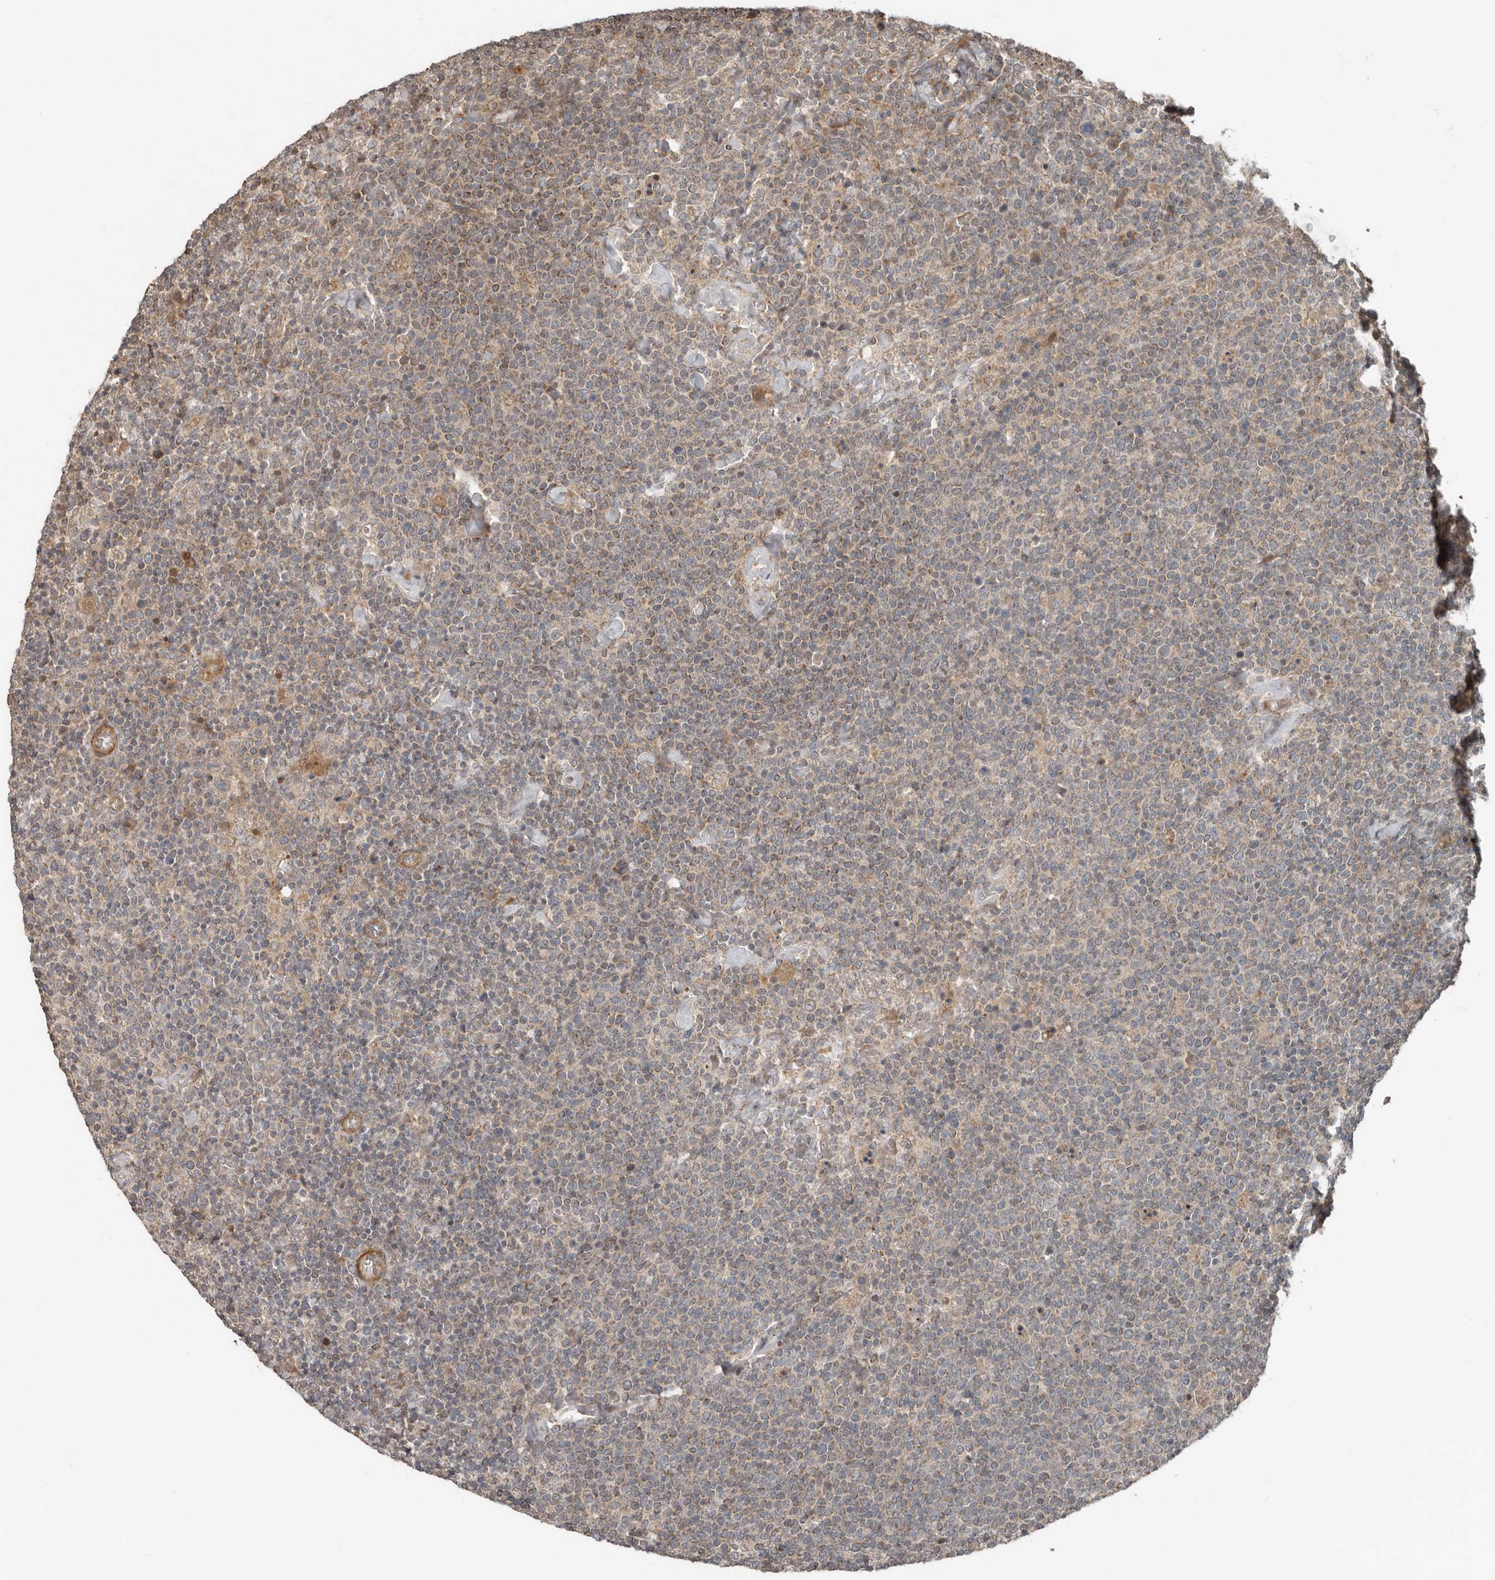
{"staining": {"intensity": "moderate", "quantity": "<25%", "location": "cytoplasmic/membranous"}, "tissue": "lymphoma", "cell_type": "Tumor cells", "image_type": "cancer", "snomed": [{"axis": "morphology", "description": "Malignant lymphoma, non-Hodgkin's type, High grade"}, {"axis": "topography", "description": "Lymph node"}], "caption": "Malignant lymphoma, non-Hodgkin's type (high-grade) stained with a protein marker exhibits moderate staining in tumor cells.", "gene": "SLC6A7", "patient": {"sex": "male", "age": 61}}